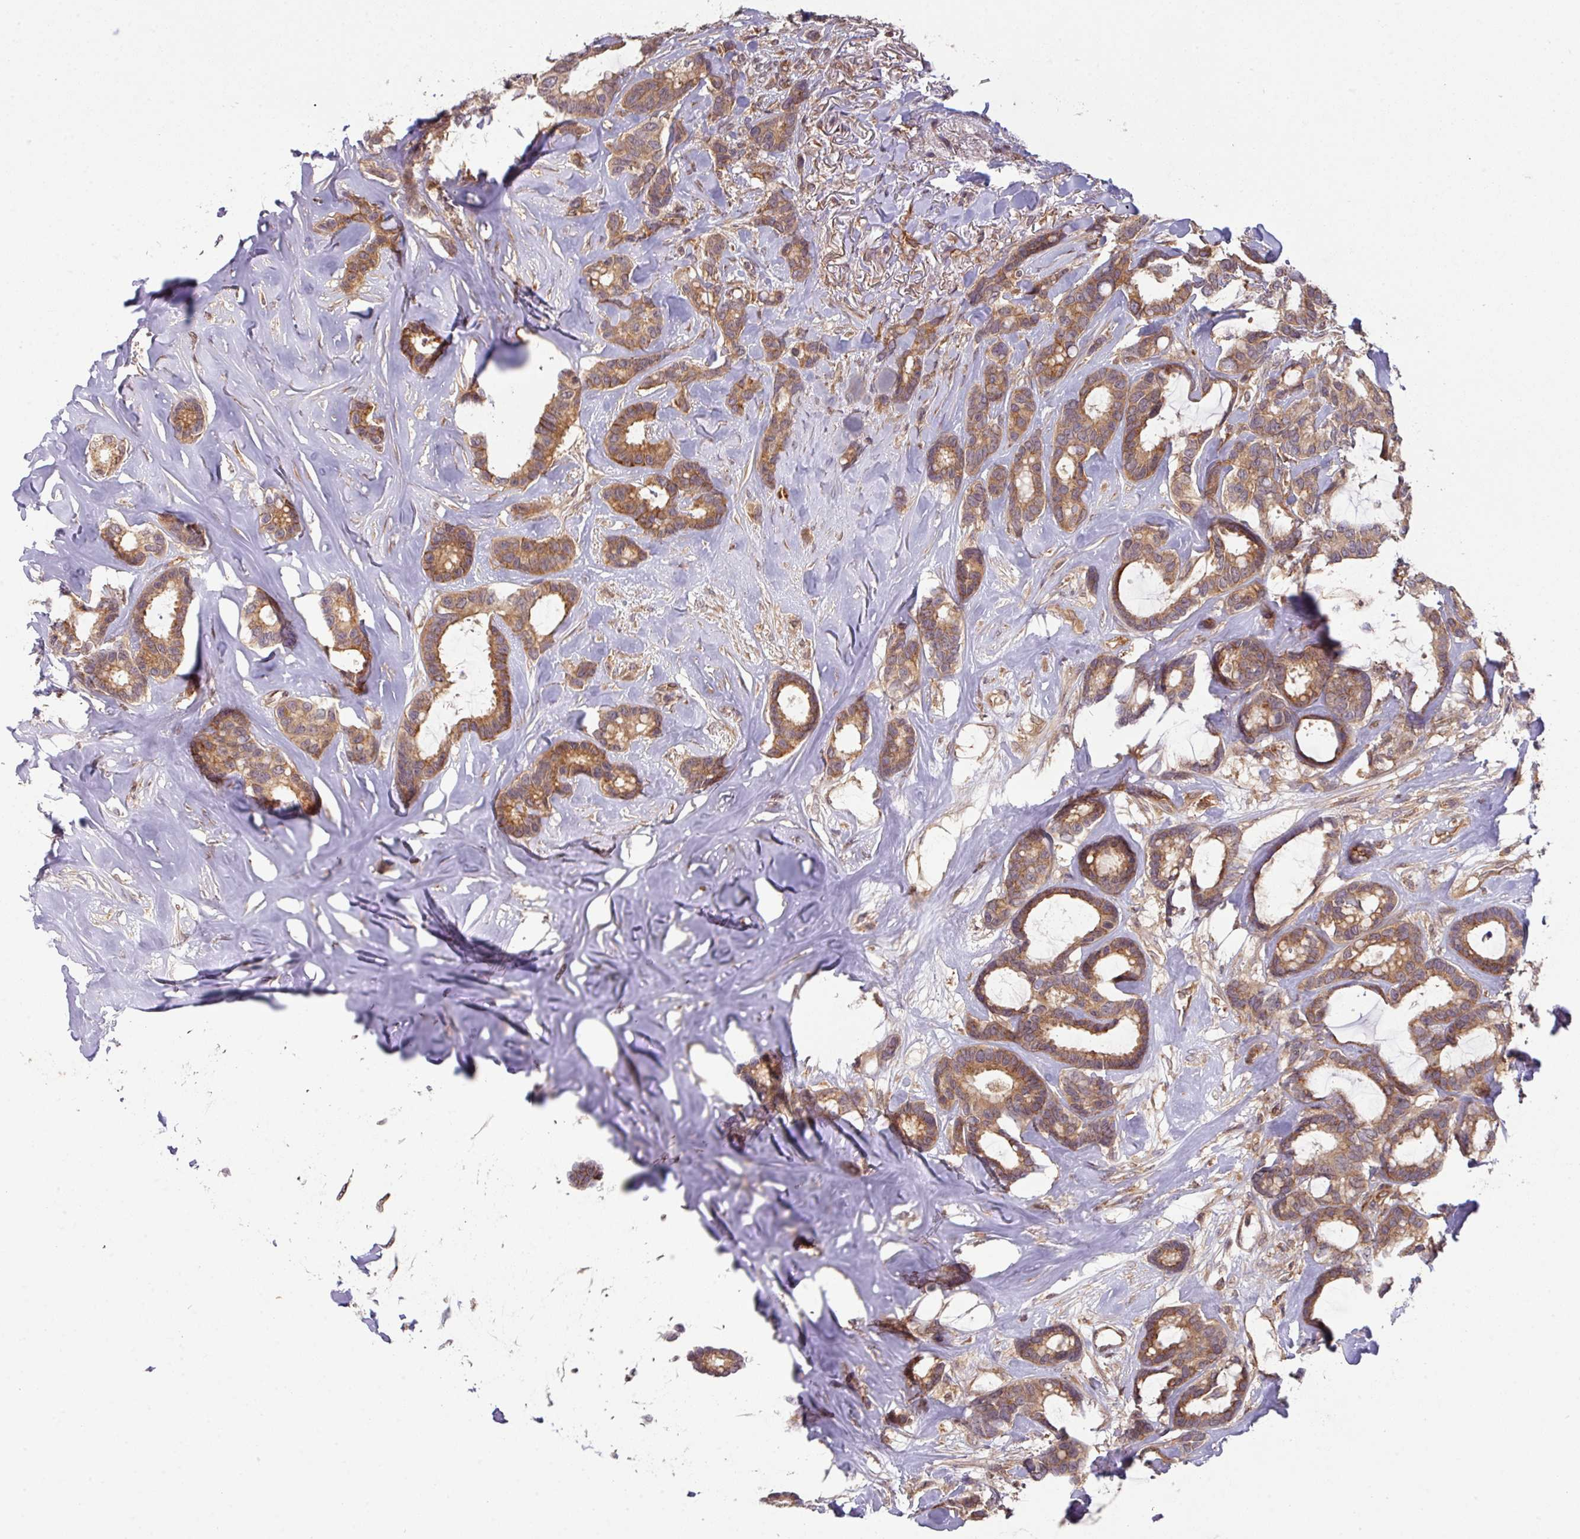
{"staining": {"intensity": "moderate", "quantity": ">75%", "location": "cytoplasmic/membranous"}, "tissue": "breast cancer", "cell_type": "Tumor cells", "image_type": "cancer", "snomed": [{"axis": "morphology", "description": "Duct carcinoma"}, {"axis": "topography", "description": "Breast"}], "caption": "This is an image of immunohistochemistry (IHC) staining of breast cancer, which shows moderate staining in the cytoplasmic/membranous of tumor cells.", "gene": "CYFIP2", "patient": {"sex": "female", "age": 87}}